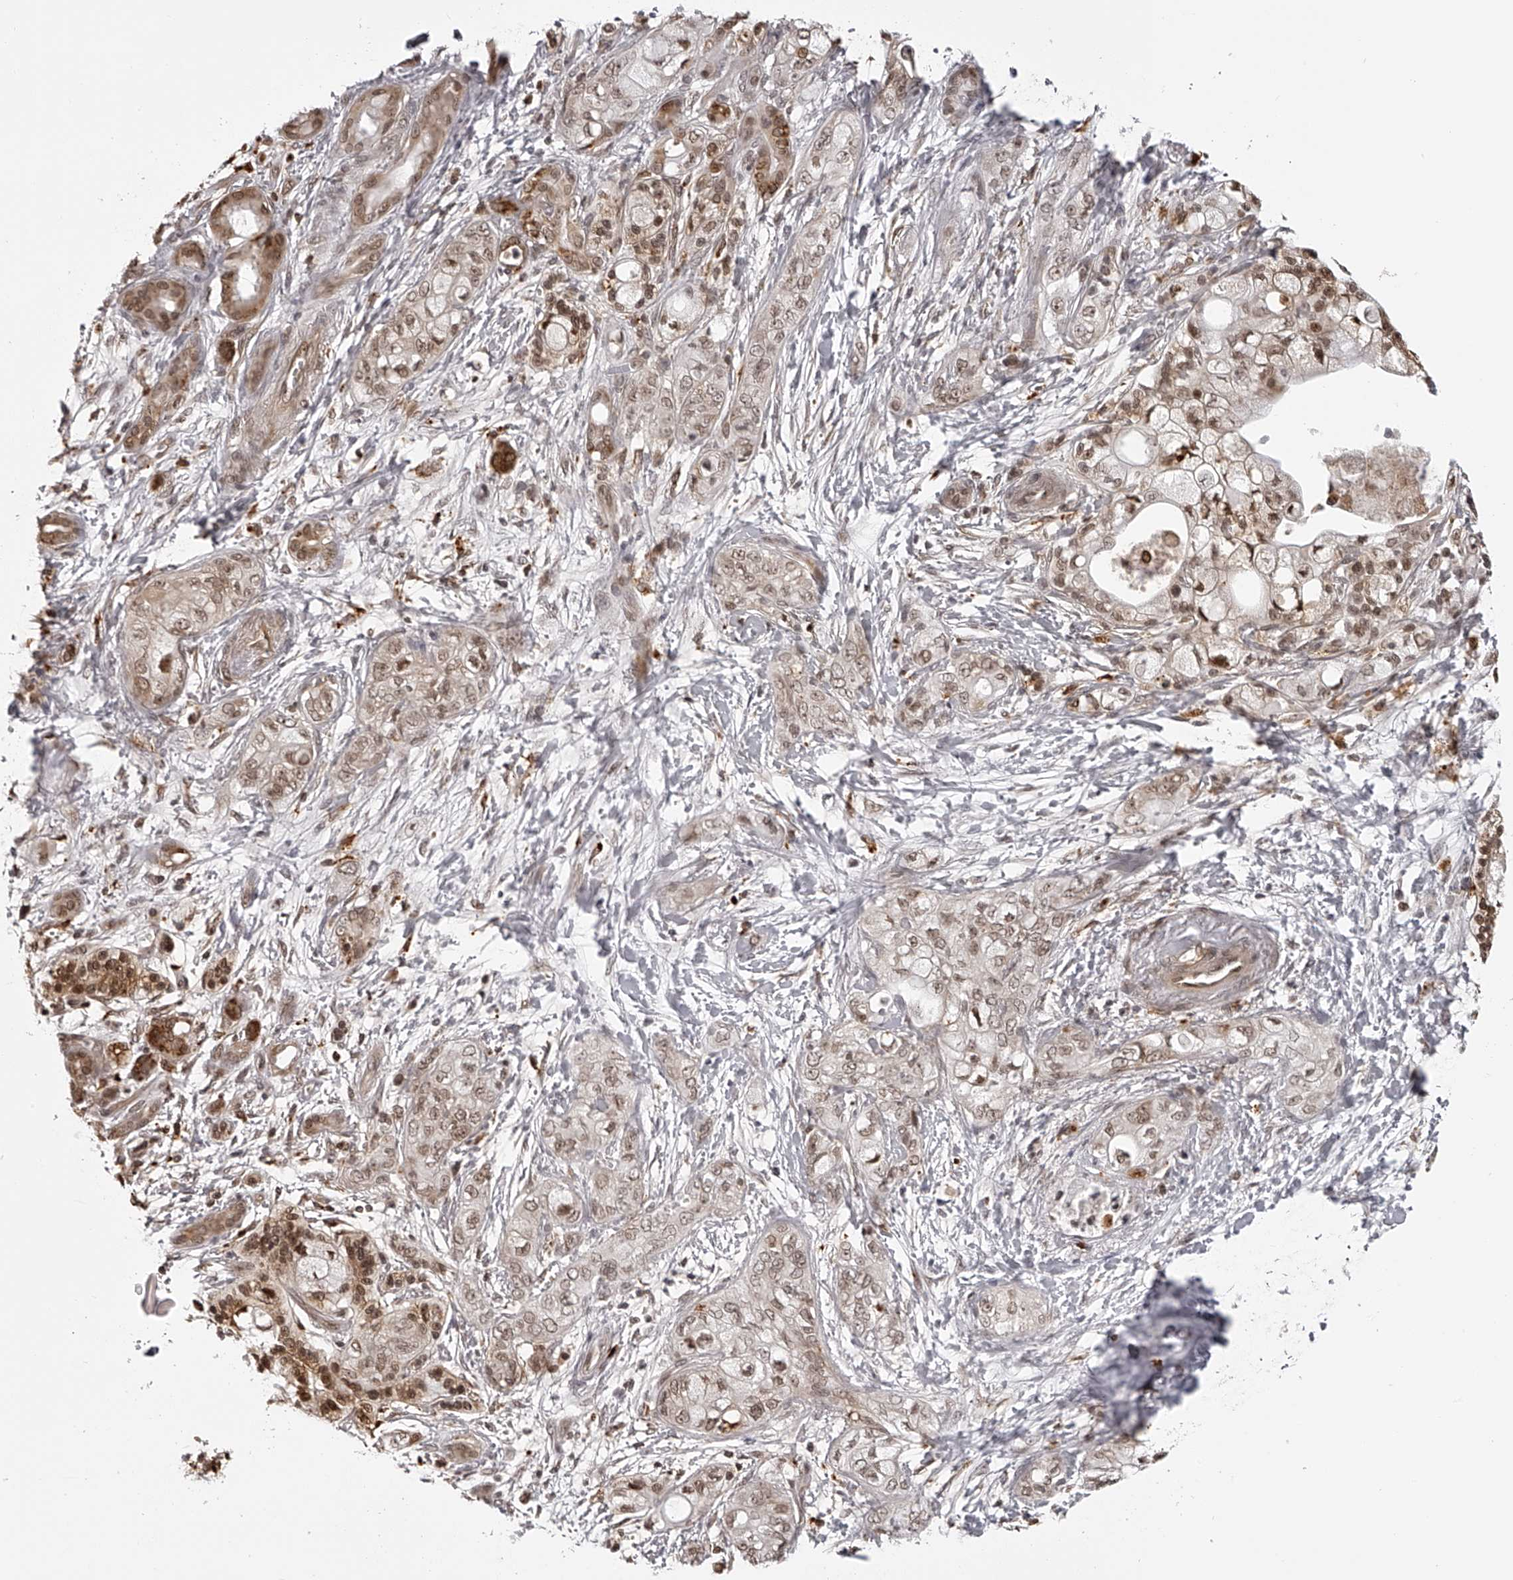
{"staining": {"intensity": "moderate", "quantity": "25%-75%", "location": "nuclear"}, "tissue": "pancreatic cancer", "cell_type": "Tumor cells", "image_type": "cancer", "snomed": [{"axis": "morphology", "description": "Adenocarcinoma, NOS"}, {"axis": "topography", "description": "Pancreas"}], "caption": "Moderate nuclear protein staining is identified in approximately 25%-75% of tumor cells in adenocarcinoma (pancreatic). (Stains: DAB (3,3'-diaminobenzidine) in brown, nuclei in blue, Microscopy: brightfield microscopy at high magnification).", "gene": "ODF2L", "patient": {"sex": "male", "age": 70}}